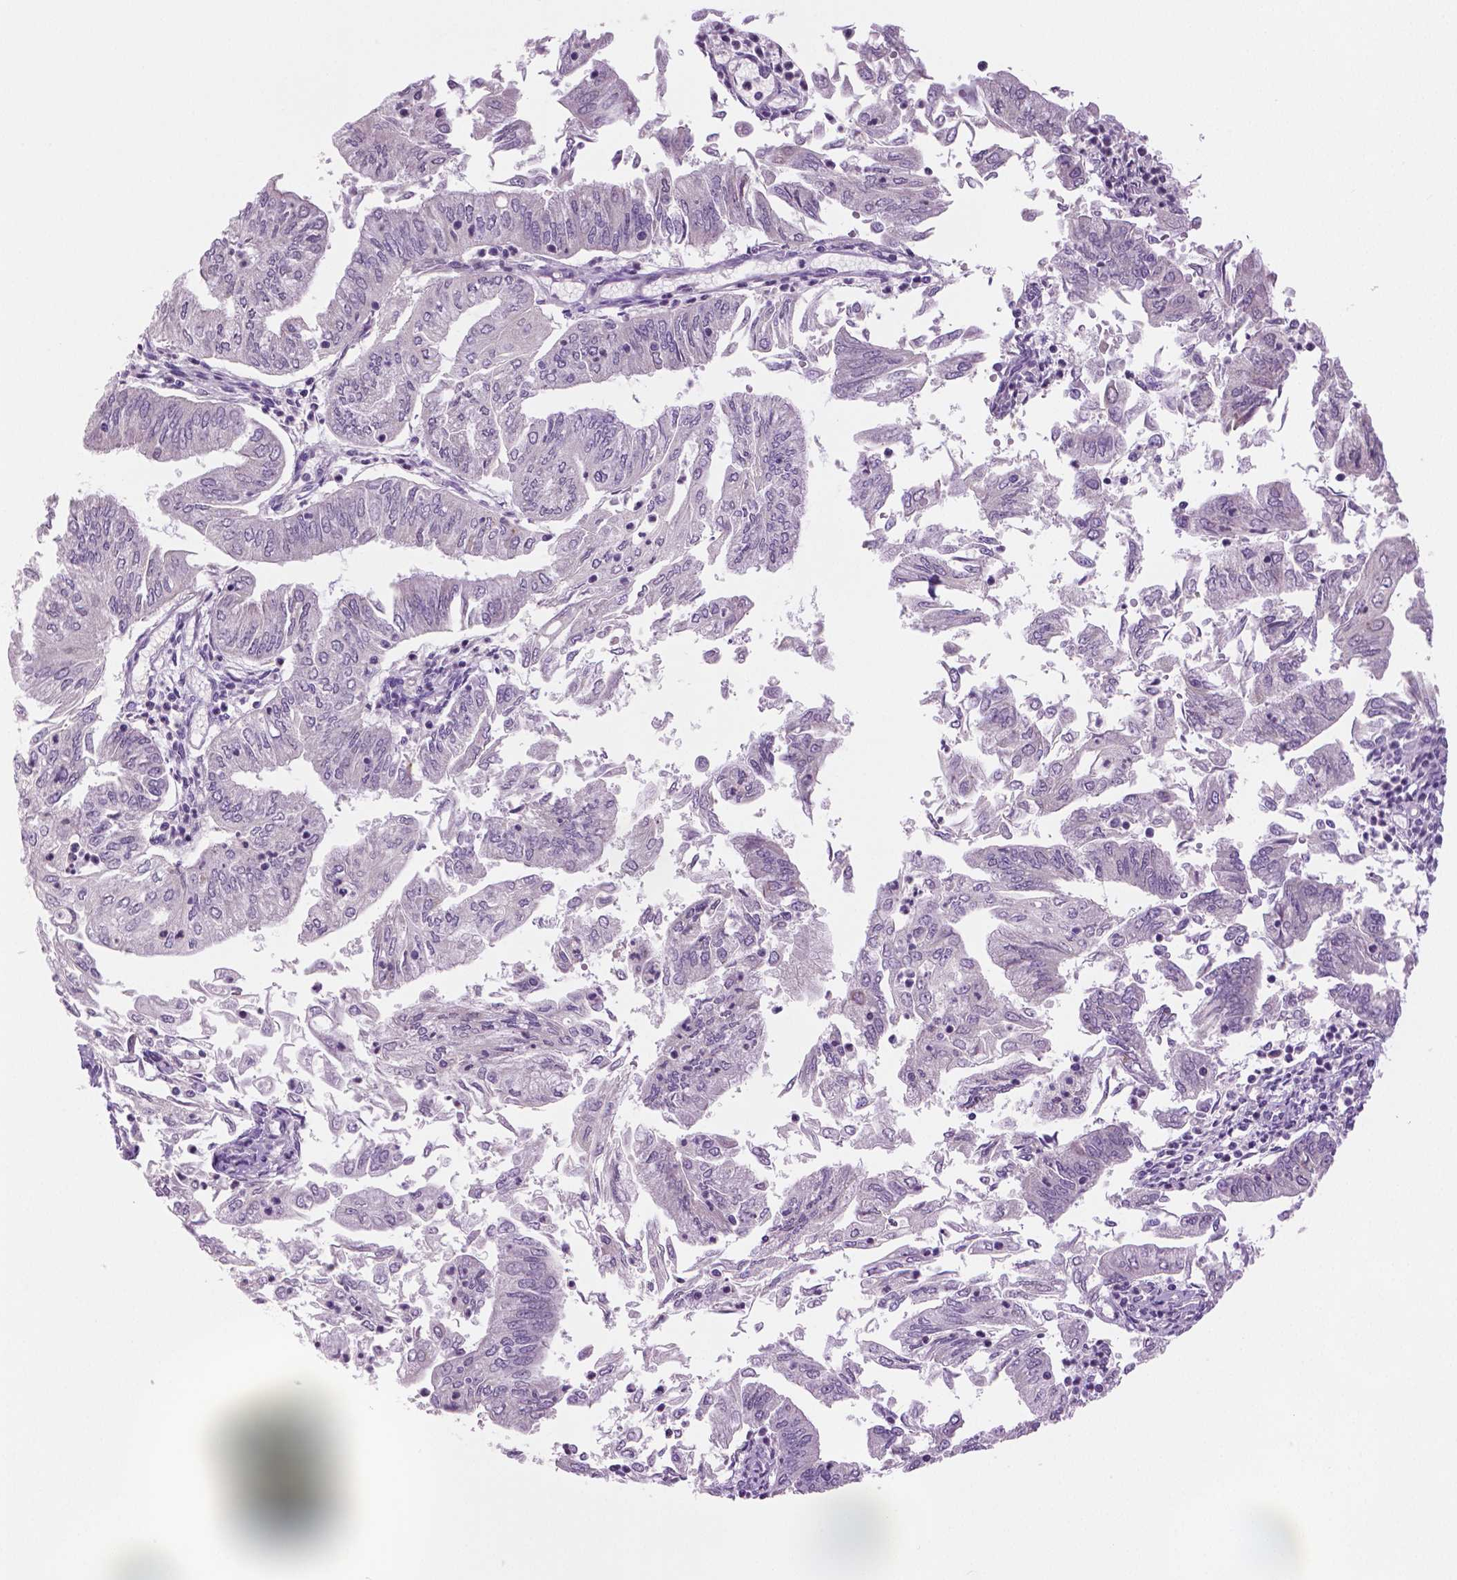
{"staining": {"intensity": "negative", "quantity": "none", "location": "none"}, "tissue": "endometrial cancer", "cell_type": "Tumor cells", "image_type": "cancer", "snomed": [{"axis": "morphology", "description": "Adenocarcinoma, NOS"}, {"axis": "topography", "description": "Endometrium"}], "caption": "High magnification brightfield microscopy of endometrial cancer stained with DAB (3,3'-diaminobenzidine) (brown) and counterstained with hematoxylin (blue): tumor cells show no significant expression.", "gene": "DNAH12", "patient": {"sex": "female", "age": 55}}